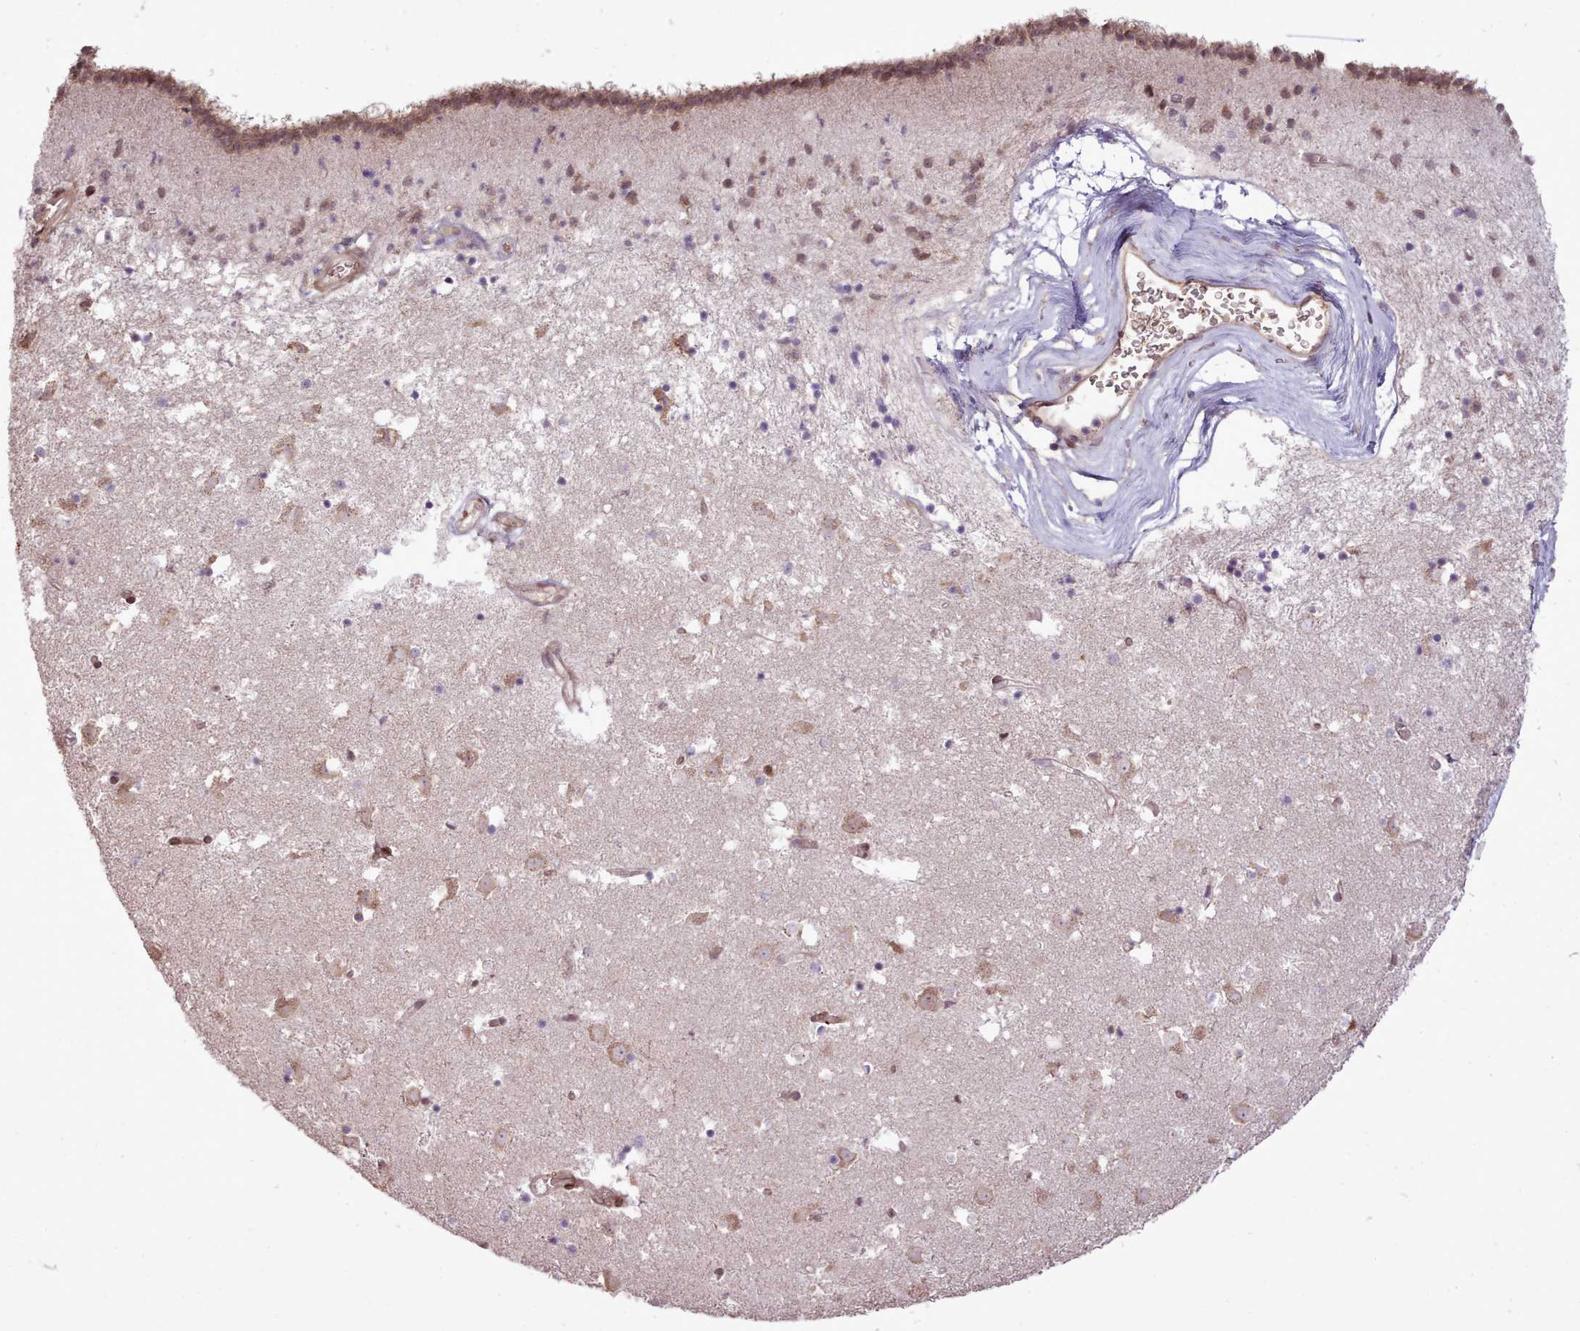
{"staining": {"intensity": "weak", "quantity": "<25%", "location": "cytoplasmic/membranous"}, "tissue": "caudate", "cell_type": "Glial cells", "image_type": "normal", "snomed": [{"axis": "morphology", "description": "Normal tissue, NOS"}, {"axis": "topography", "description": "Lateral ventricle wall"}], "caption": "The IHC photomicrograph has no significant staining in glial cells of caudate. (Brightfield microscopy of DAB immunohistochemistry (IHC) at high magnification).", "gene": "CABP1", "patient": {"sex": "male", "age": 58}}